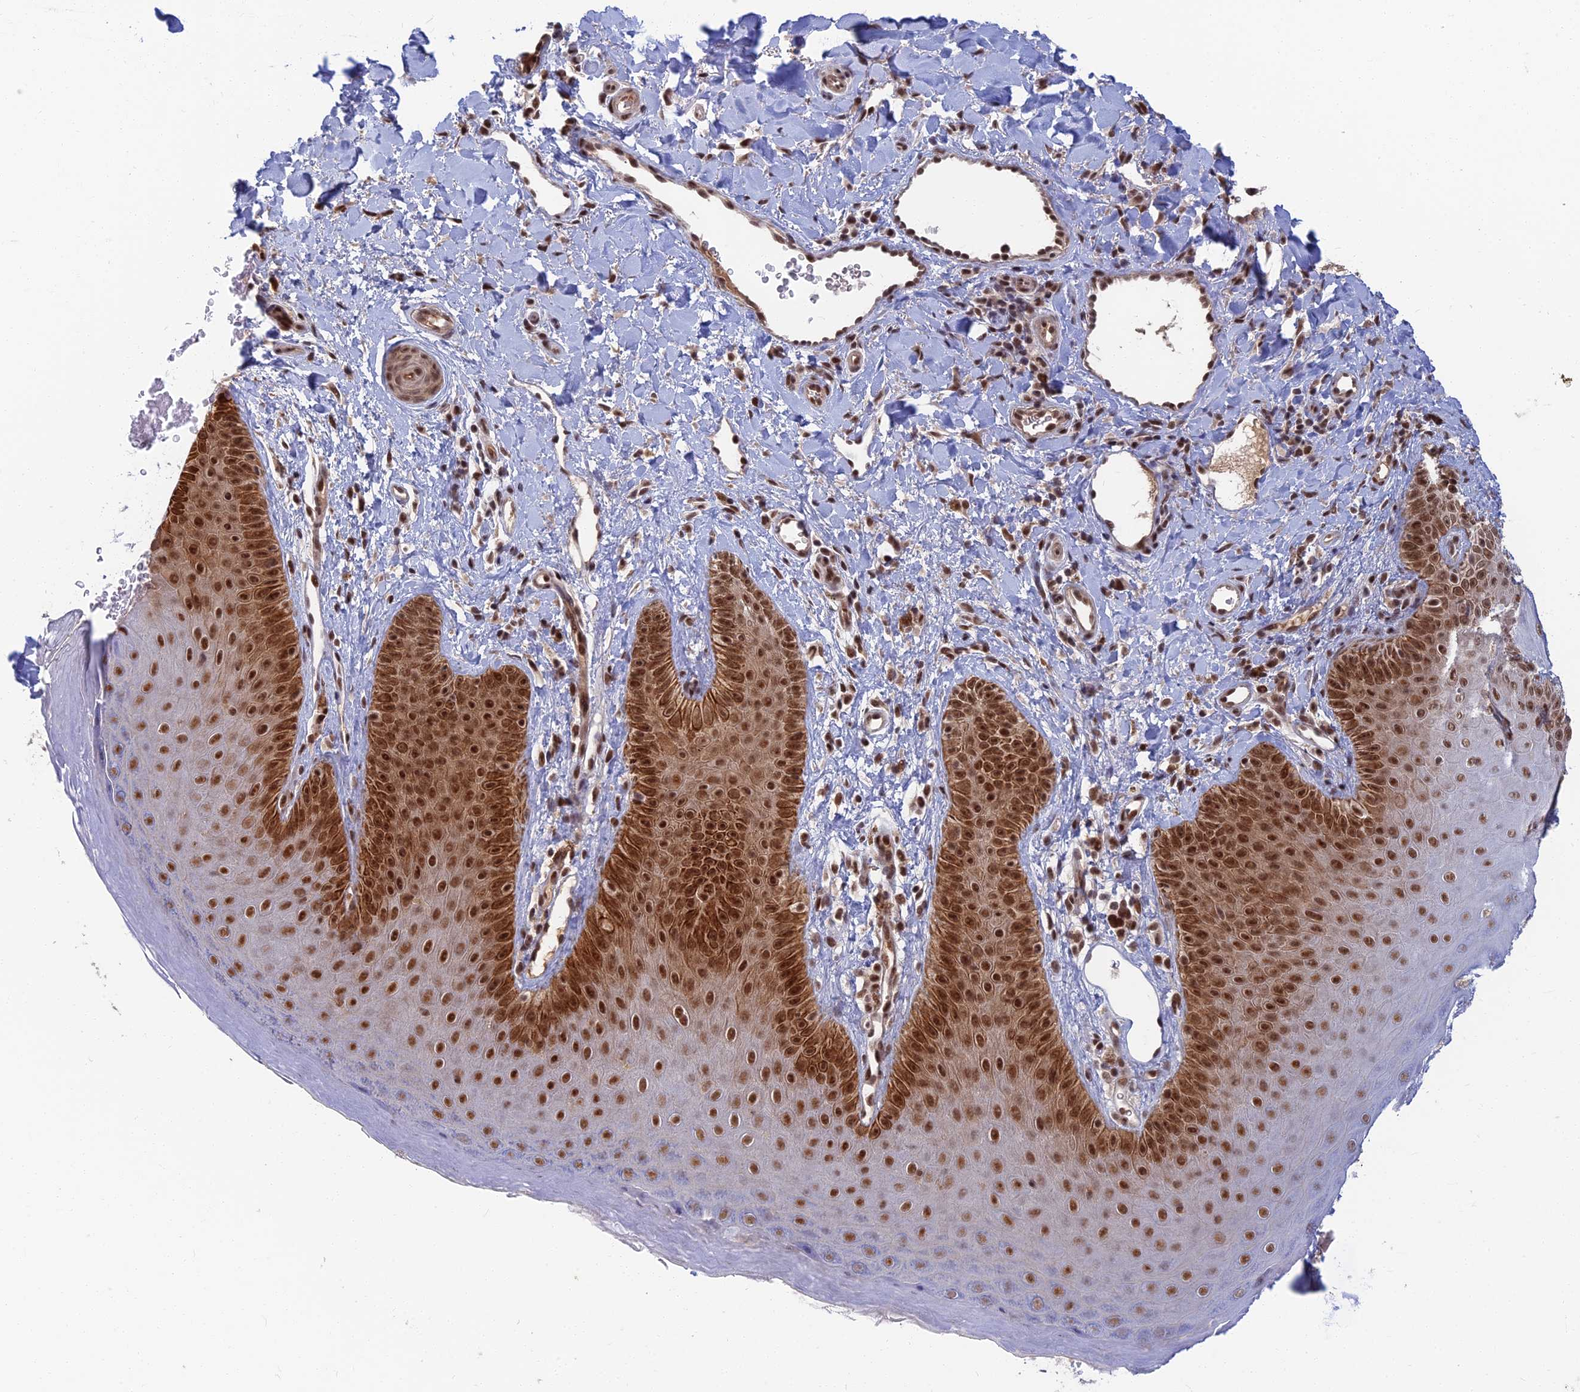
{"staining": {"intensity": "strong", "quantity": ">75%", "location": "nuclear"}, "tissue": "skin", "cell_type": "Epidermal cells", "image_type": "normal", "snomed": [{"axis": "morphology", "description": "Normal tissue, NOS"}, {"axis": "morphology", "description": "Neoplasm, malignant, NOS"}, {"axis": "topography", "description": "Anal"}], "caption": "Epidermal cells display high levels of strong nuclear staining in about >75% of cells in unremarkable skin.", "gene": "TCEA2", "patient": {"sex": "male", "age": 47}}